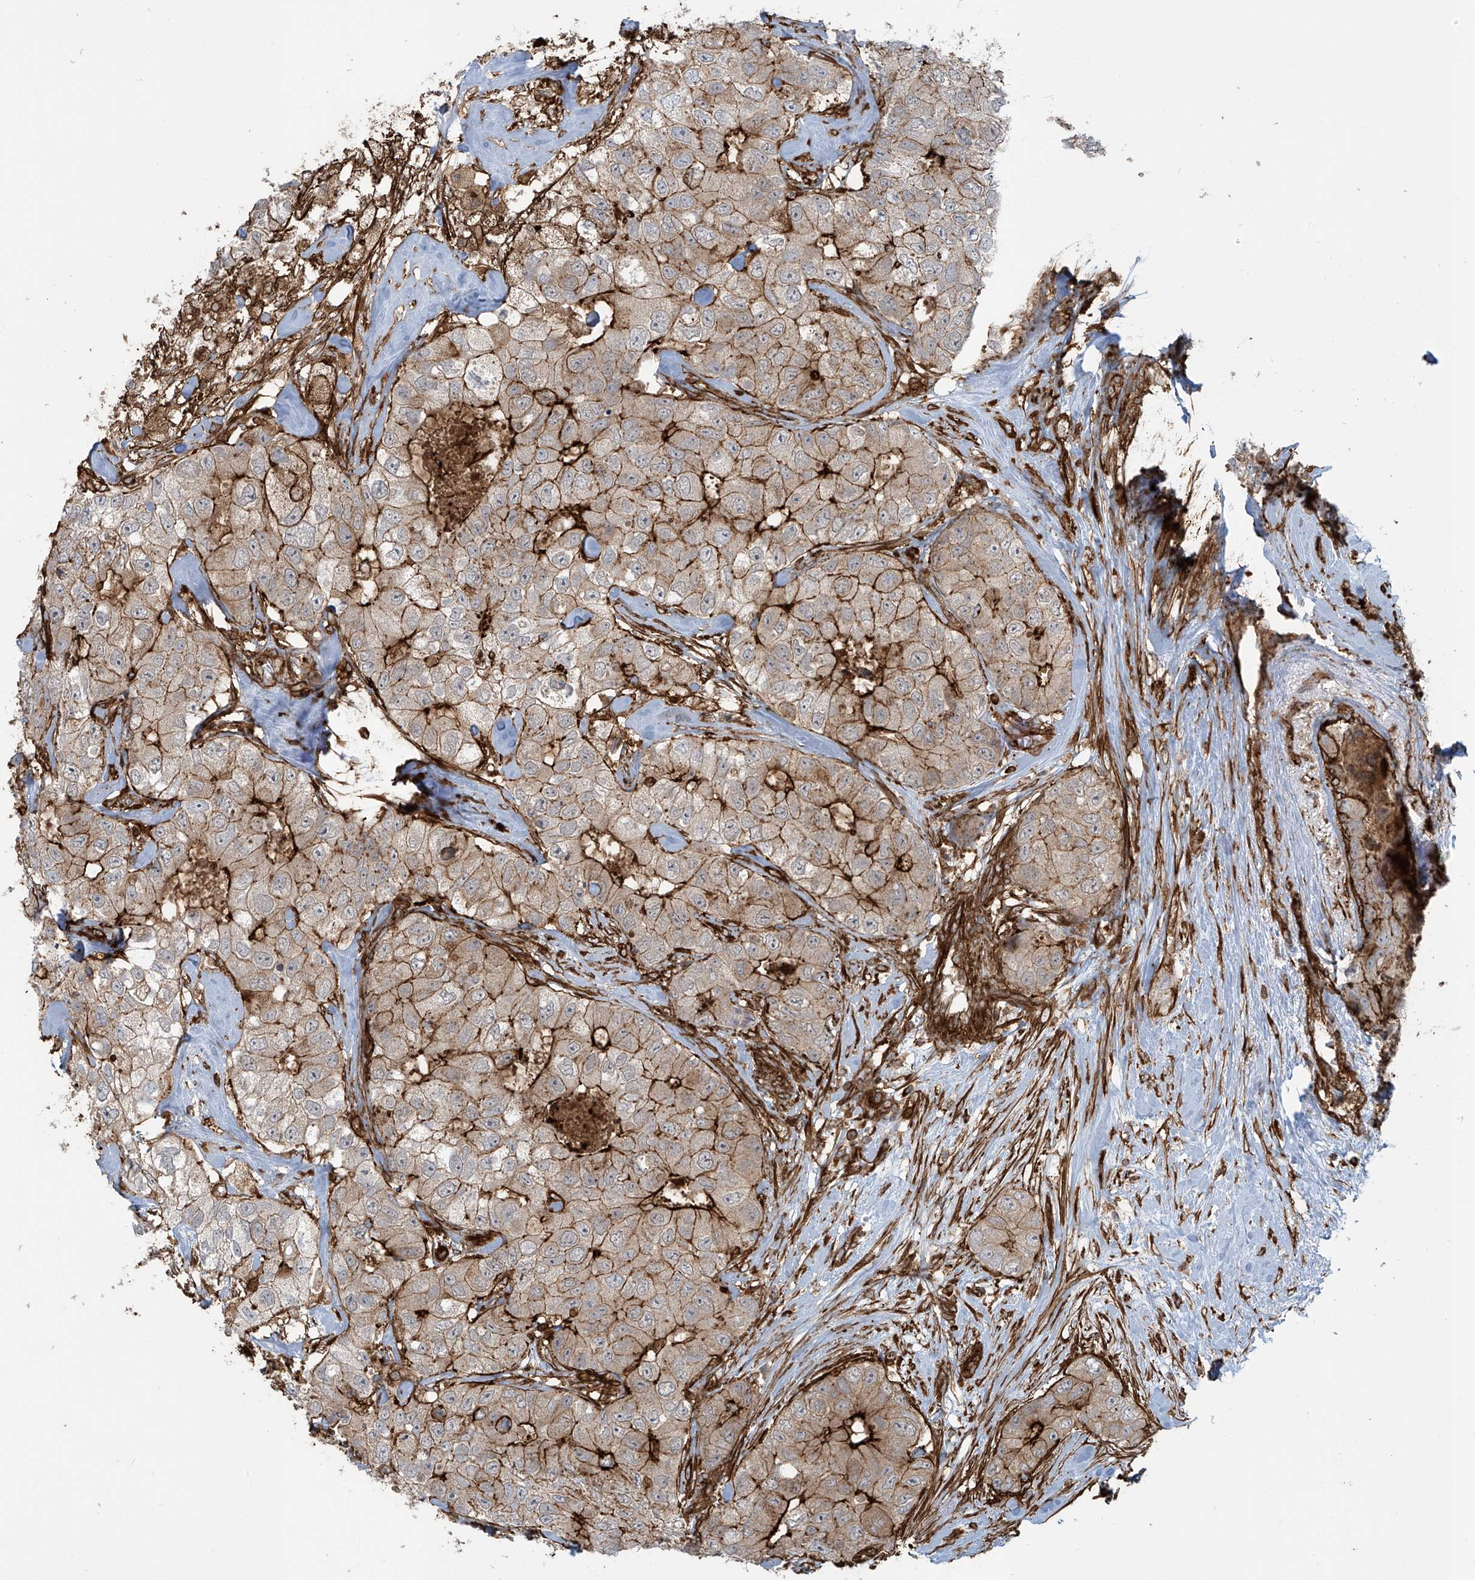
{"staining": {"intensity": "strong", "quantity": "25%-75%", "location": "cytoplasmic/membranous"}, "tissue": "breast cancer", "cell_type": "Tumor cells", "image_type": "cancer", "snomed": [{"axis": "morphology", "description": "Duct carcinoma"}, {"axis": "topography", "description": "Breast"}], "caption": "Immunohistochemistry (IHC) image of neoplastic tissue: human breast infiltrating ductal carcinoma stained using immunohistochemistry displays high levels of strong protein expression localized specifically in the cytoplasmic/membranous of tumor cells, appearing as a cytoplasmic/membranous brown color.", "gene": "SLC9A2", "patient": {"sex": "female", "age": 62}}